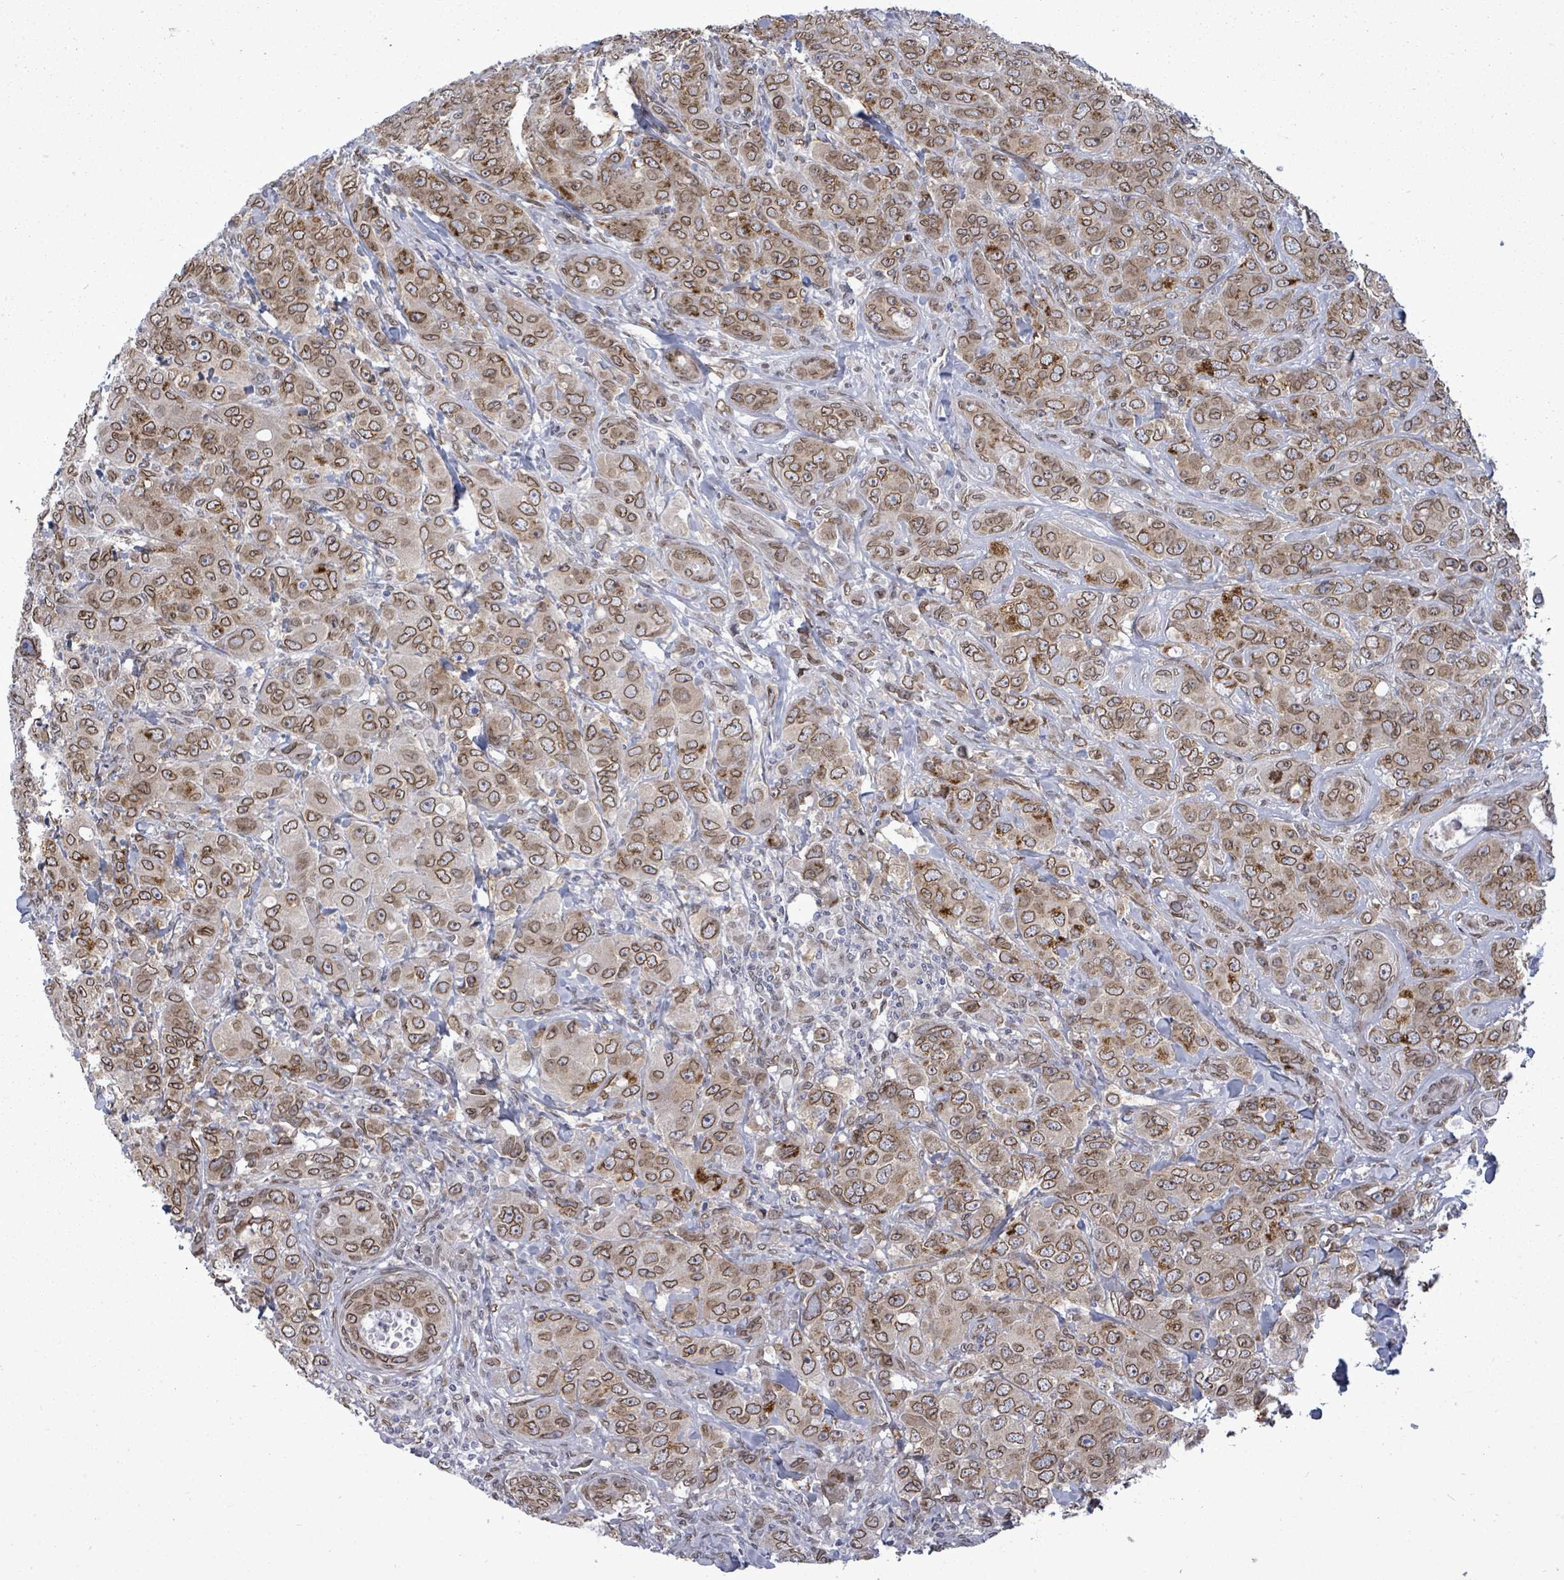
{"staining": {"intensity": "moderate", "quantity": ">75%", "location": "cytoplasmic/membranous,nuclear"}, "tissue": "breast cancer", "cell_type": "Tumor cells", "image_type": "cancer", "snomed": [{"axis": "morphology", "description": "Duct carcinoma"}, {"axis": "topography", "description": "Breast"}], "caption": "Protein staining of intraductal carcinoma (breast) tissue shows moderate cytoplasmic/membranous and nuclear expression in approximately >75% of tumor cells.", "gene": "ARFGAP1", "patient": {"sex": "female", "age": 43}}